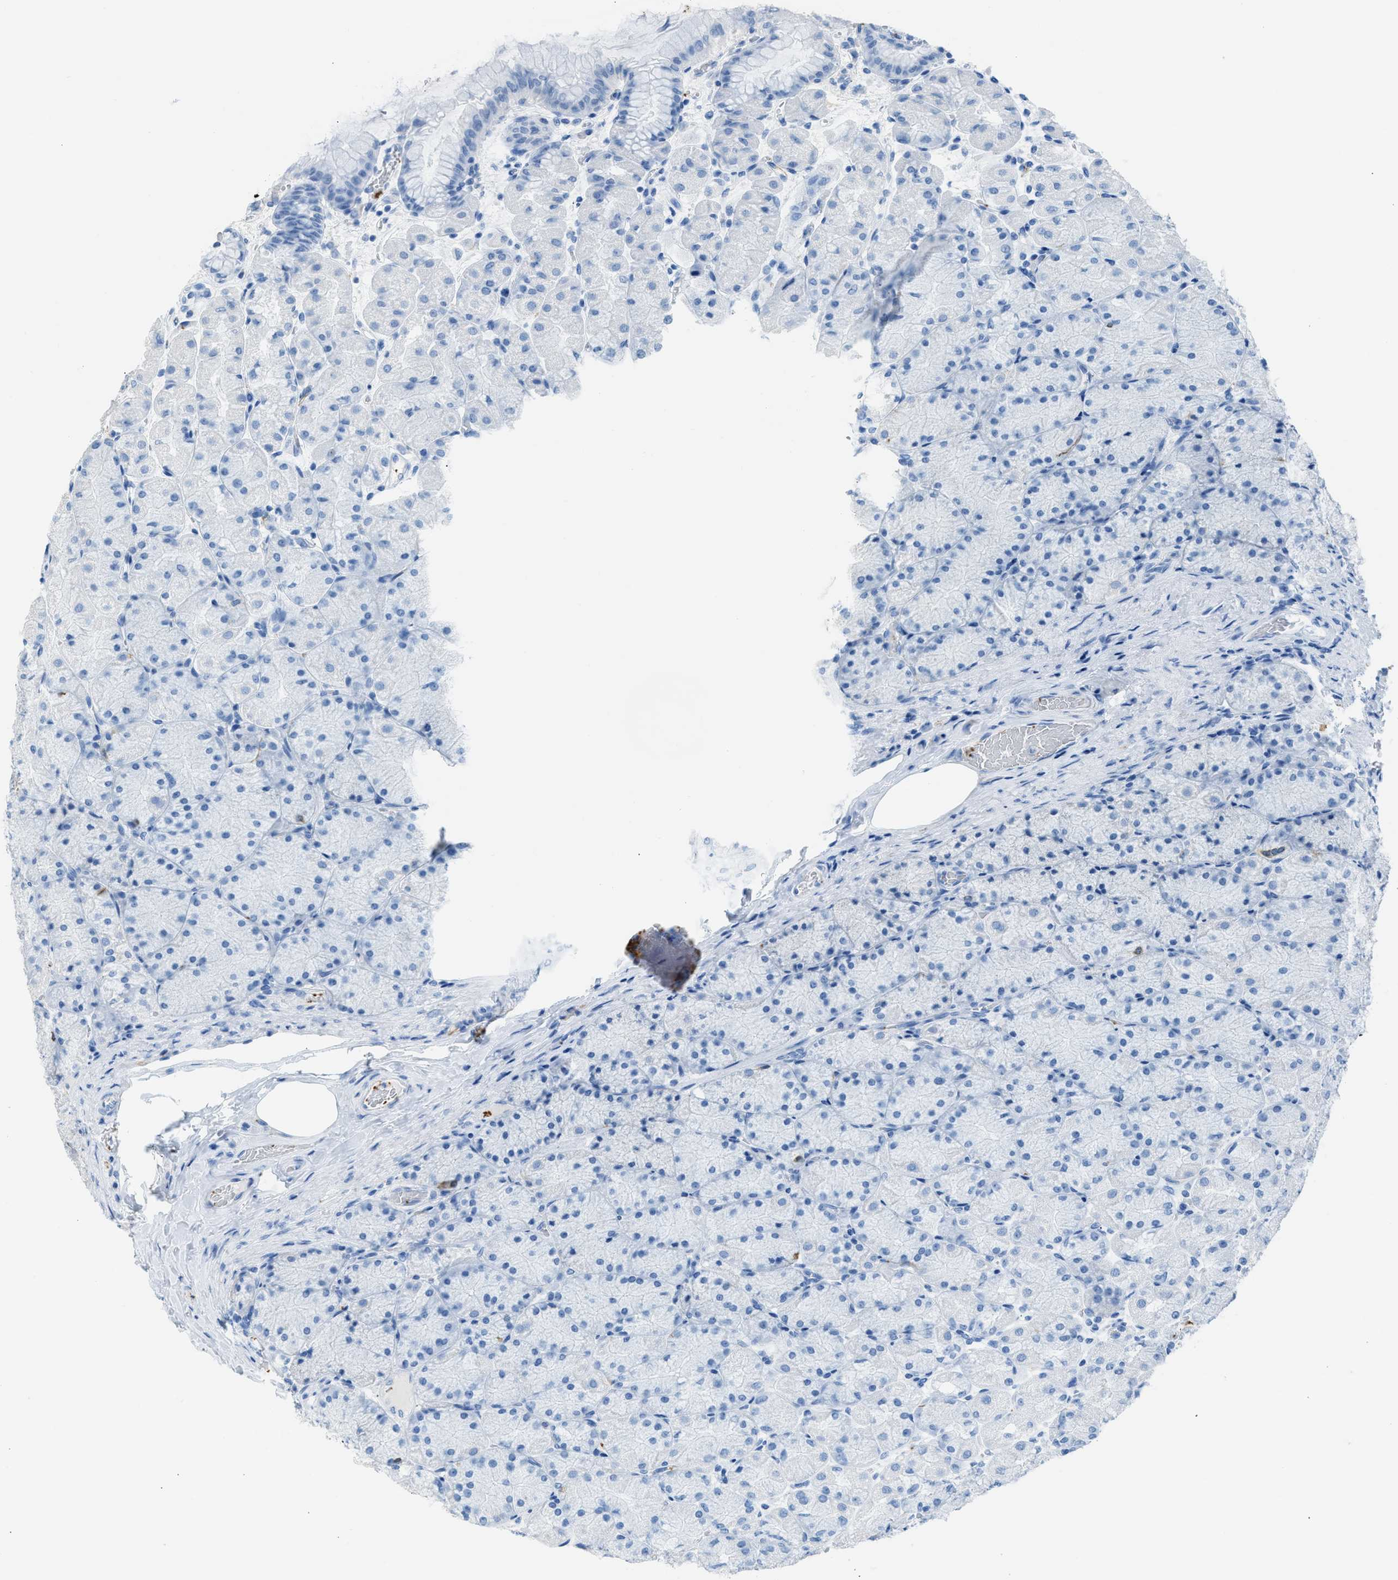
{"staining": {"intensity": "negative", "quantity": "none", "location": "none"}, "tissue": "stomach", "cell_type": "Glandular cells", "image_type": "normal", "snomed": [{"axis": "morphology", "description": "Normal tissue, NOS"}, {"axis": "topography", "description": "Stomach, upper"}], "caption": "Benign stomach was stained to show a protein in brown. There is no significant expression in glandular cells. Nuclei are stained in blue.", "gene": "FAIM2", "patient": {"sex": "female", "age": 56}}